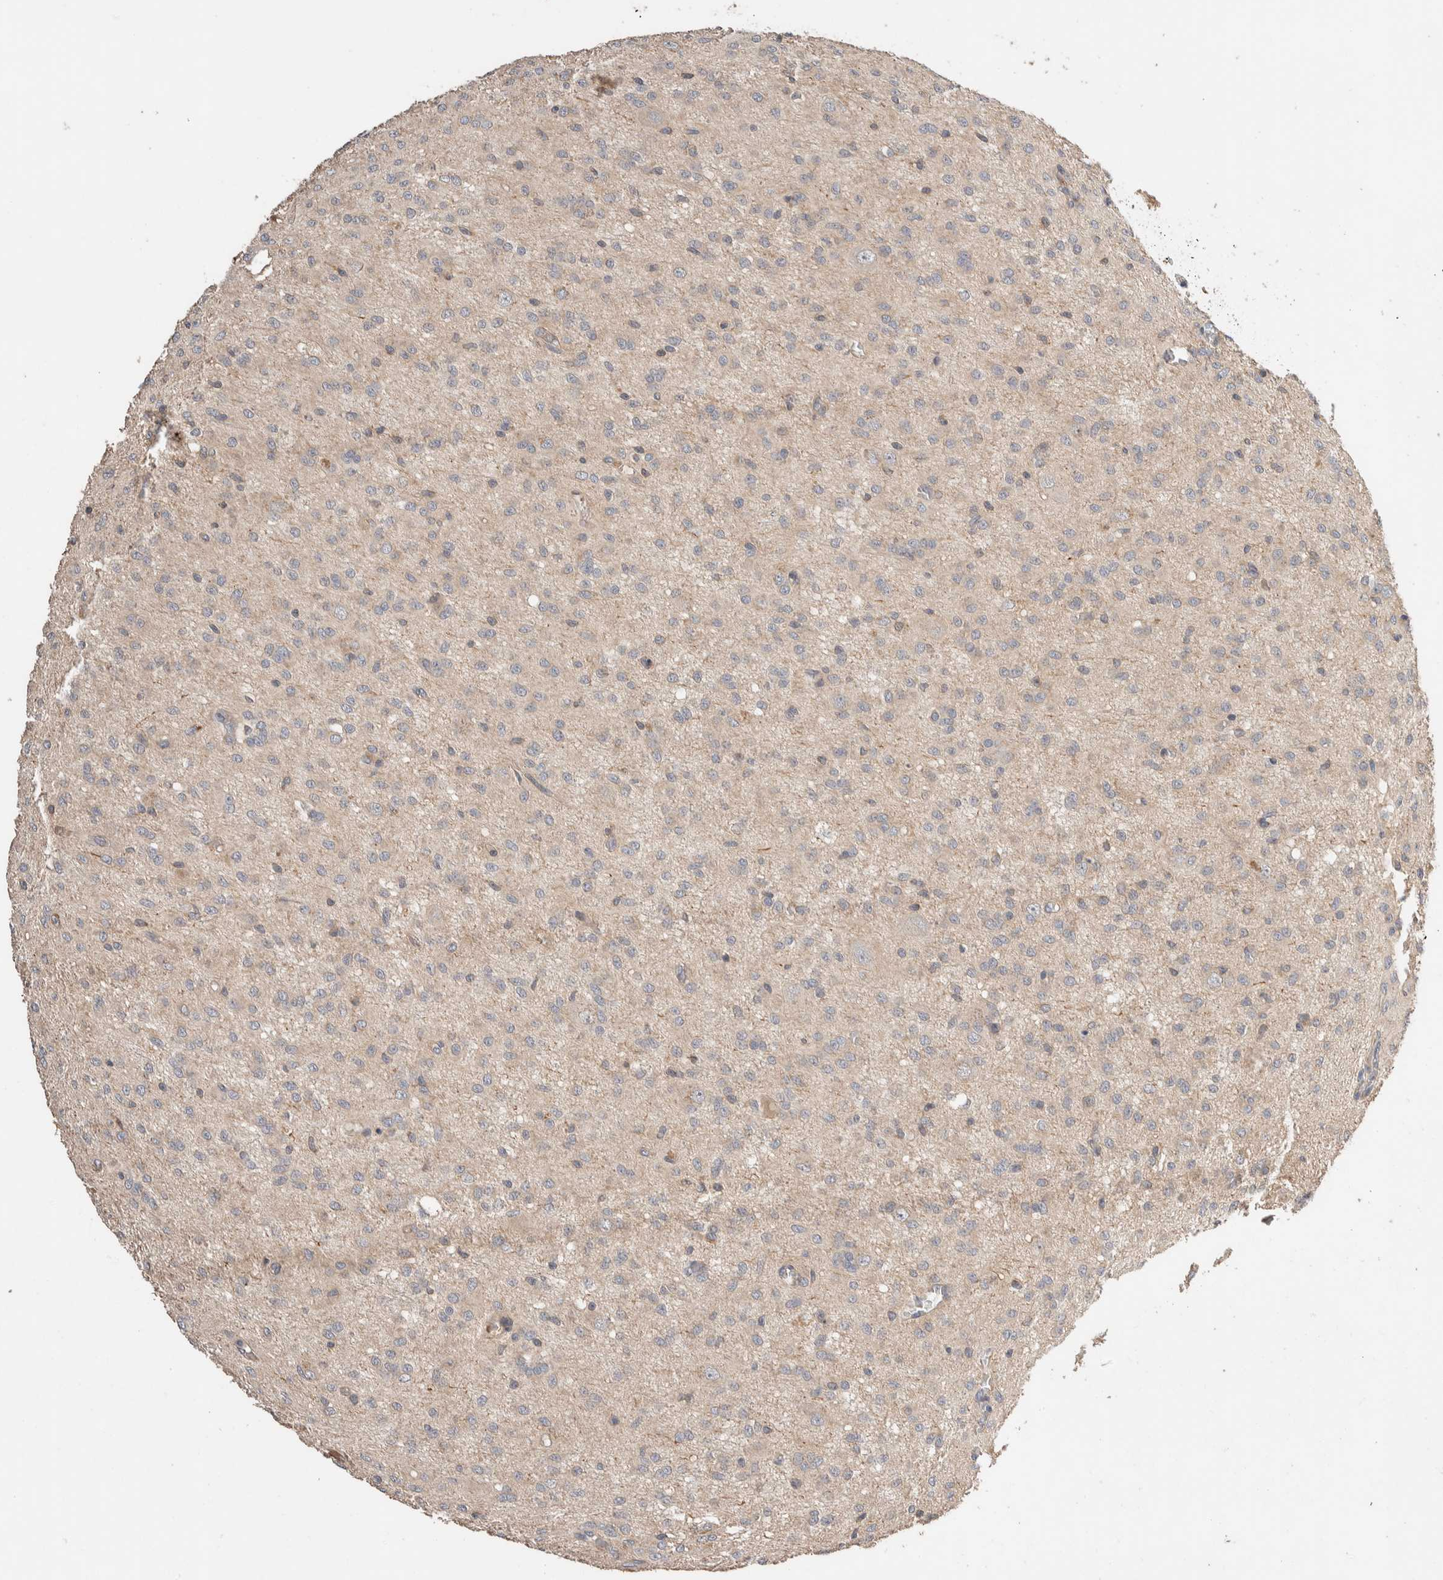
{"staining": {"intensity": "negative", "quantity": "none", "location": "none"}, "tissue": "glioma", "cell_type": "Tumor cells", "image_type": "cancer", "snomed": [{"axis": "morphology", "description": "Glioma, malignant, High grade"}, {"axis": "topography", "description": "Brain"}], "caption": "Protein analysis of glioma demonstrates no significant staining in tumor cells.", "gene": "WDR91", "patient": {"sex": "female", "age": 59}}